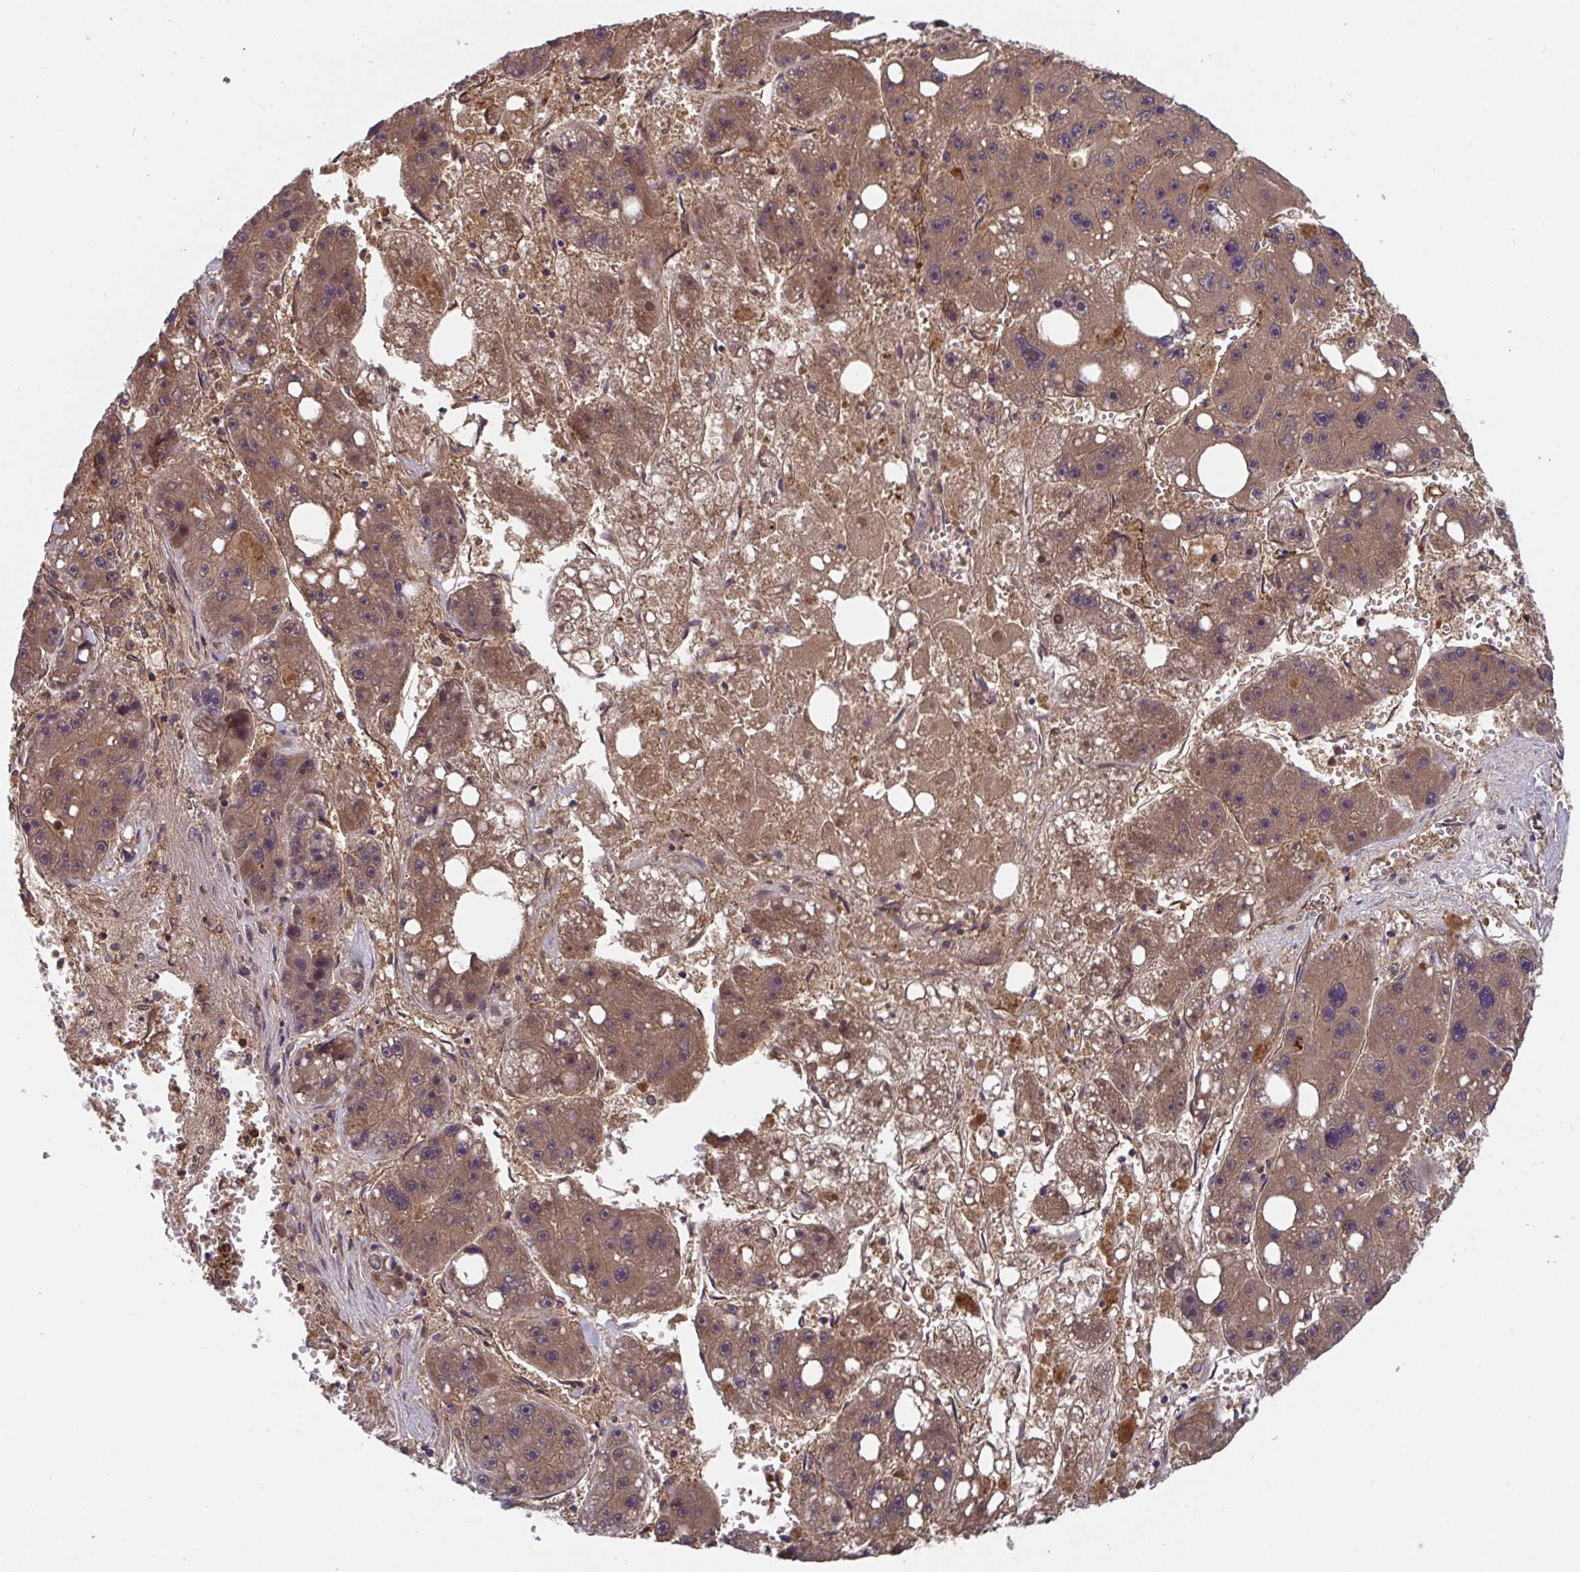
{"staining": {"intensity": "moderate", "quantity": ">75%", "location": "cytoplasmic/membranous,nuclear"}, "tissue": "liver cancer", "cell_type": "Tumor cells", "image_type": "cancer", "snomed": [{"axis": "morphology", "description": "Carcinoma, Hepatocellular, NOS"}, {"axis": "topography", "description": "Liver"}], "caption": "A medium amount of moderate cytoplasmic/membranous and nuclear positivity is present in approximately >75% of tumor cells in liver cancer (hepatocellular carcinoma) tissue. The protein is stained brown, and the nuclei are stained in blue (DAB IHC with brightfield microscopy, high magnification).", "gene": "TIGAR", "patient": {"sex": "female", "age": 61}}